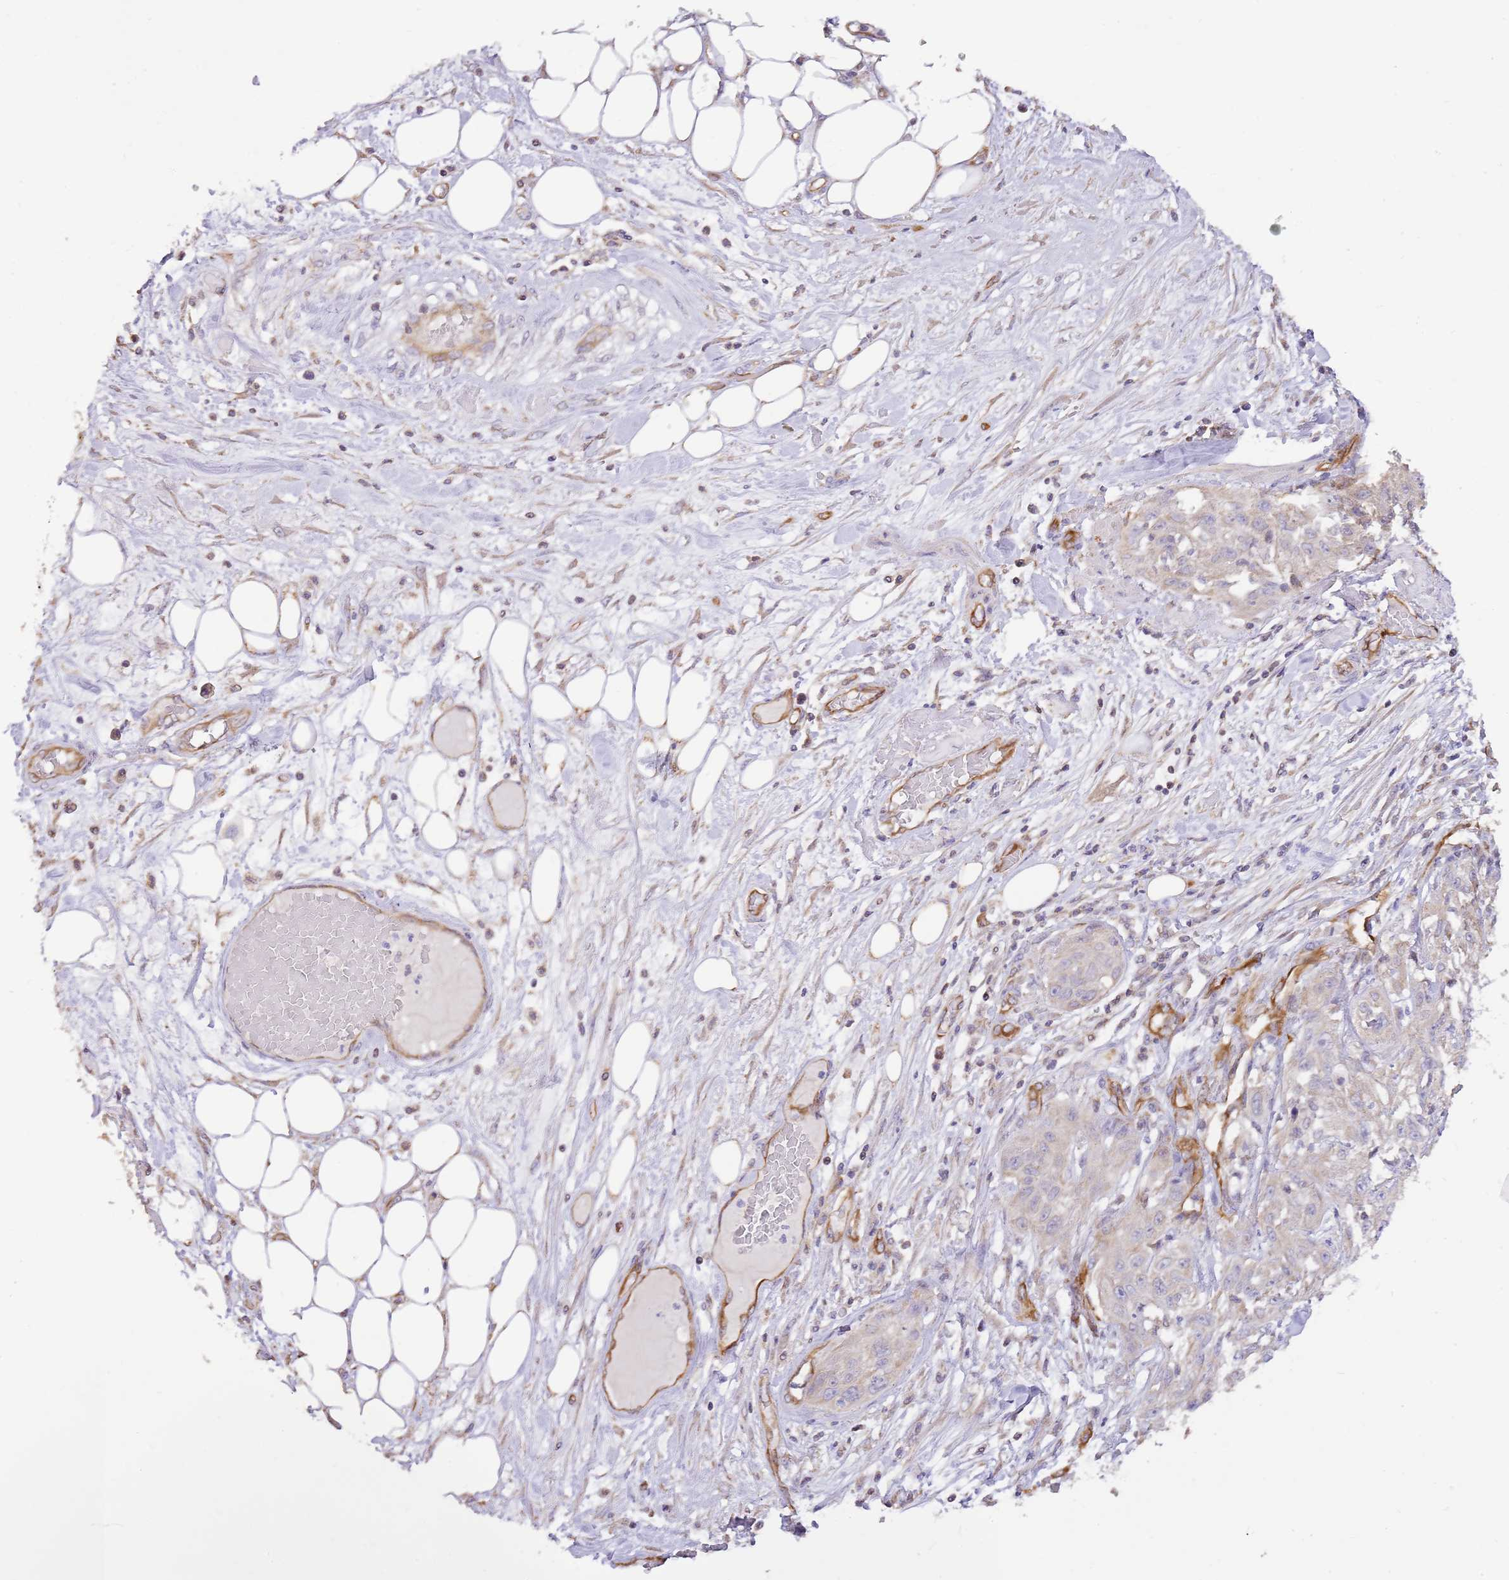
{"staining": {"intensity": "negative", "quantity": "none", "location": "none"}, "tissue": "skin cancer", "cell_type": "Tumor cells", "image_type": "cancer", "snomed": [{"axis": "morphology", "description": "Squamous cell carcinoma, NOS"}, {"axis": "morphology", "description": "Squamous cell carcinoma, metastatic, NOS"}, {"axis": "topography", "description": "Skin"}, {"axis": "topography", "description": "Lymph node"}], "caption": "This is a image of IHC staining of skin squamous cell carcinoma, which shows no positivity in tumor cells.", "gene": "DOCK9", "patient": {"sex": "male", "age": 75}}